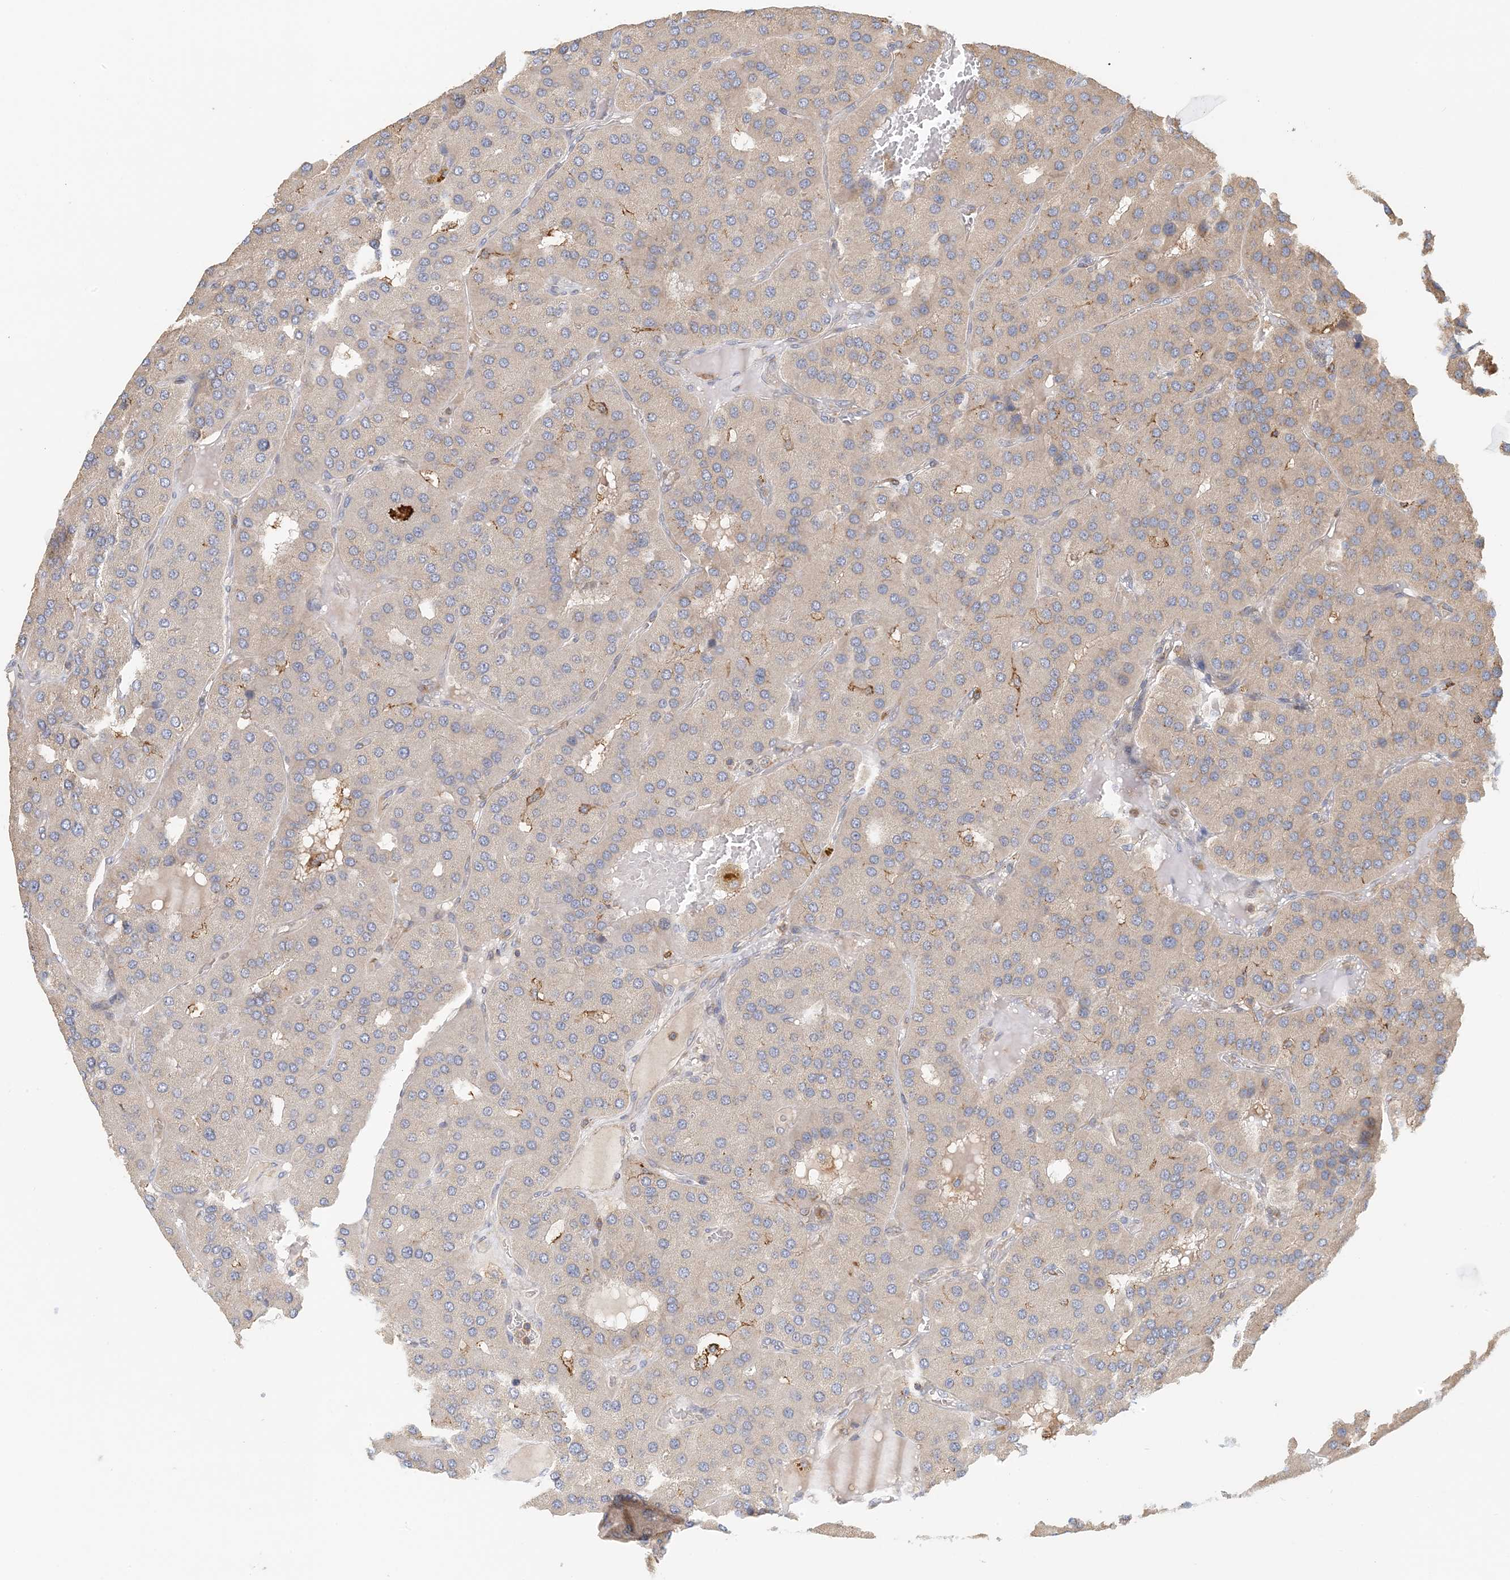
{"staining": {"intensity": "negative", "quantity": "none", "location": "none"}, "tissue": "parathyroid gland", "cell_type": "Glandular cells", "image_type": "normal", "snomed": [{"axis": "morphology", "description": "Normal tissue, NOS"}, {"axis": "morphology", "description": "Adenoma, NOS"}, {"axis": "topography", "description": "Parathyroid gland"}], "caption": "Immunohistochemistry (IHC) image of benign human parathyroid gland stained for a protein (brown), which exhibits no expression in glandular cells.", "gene": "COLEC11", "patient": {"sex": "female", "age": 86}}